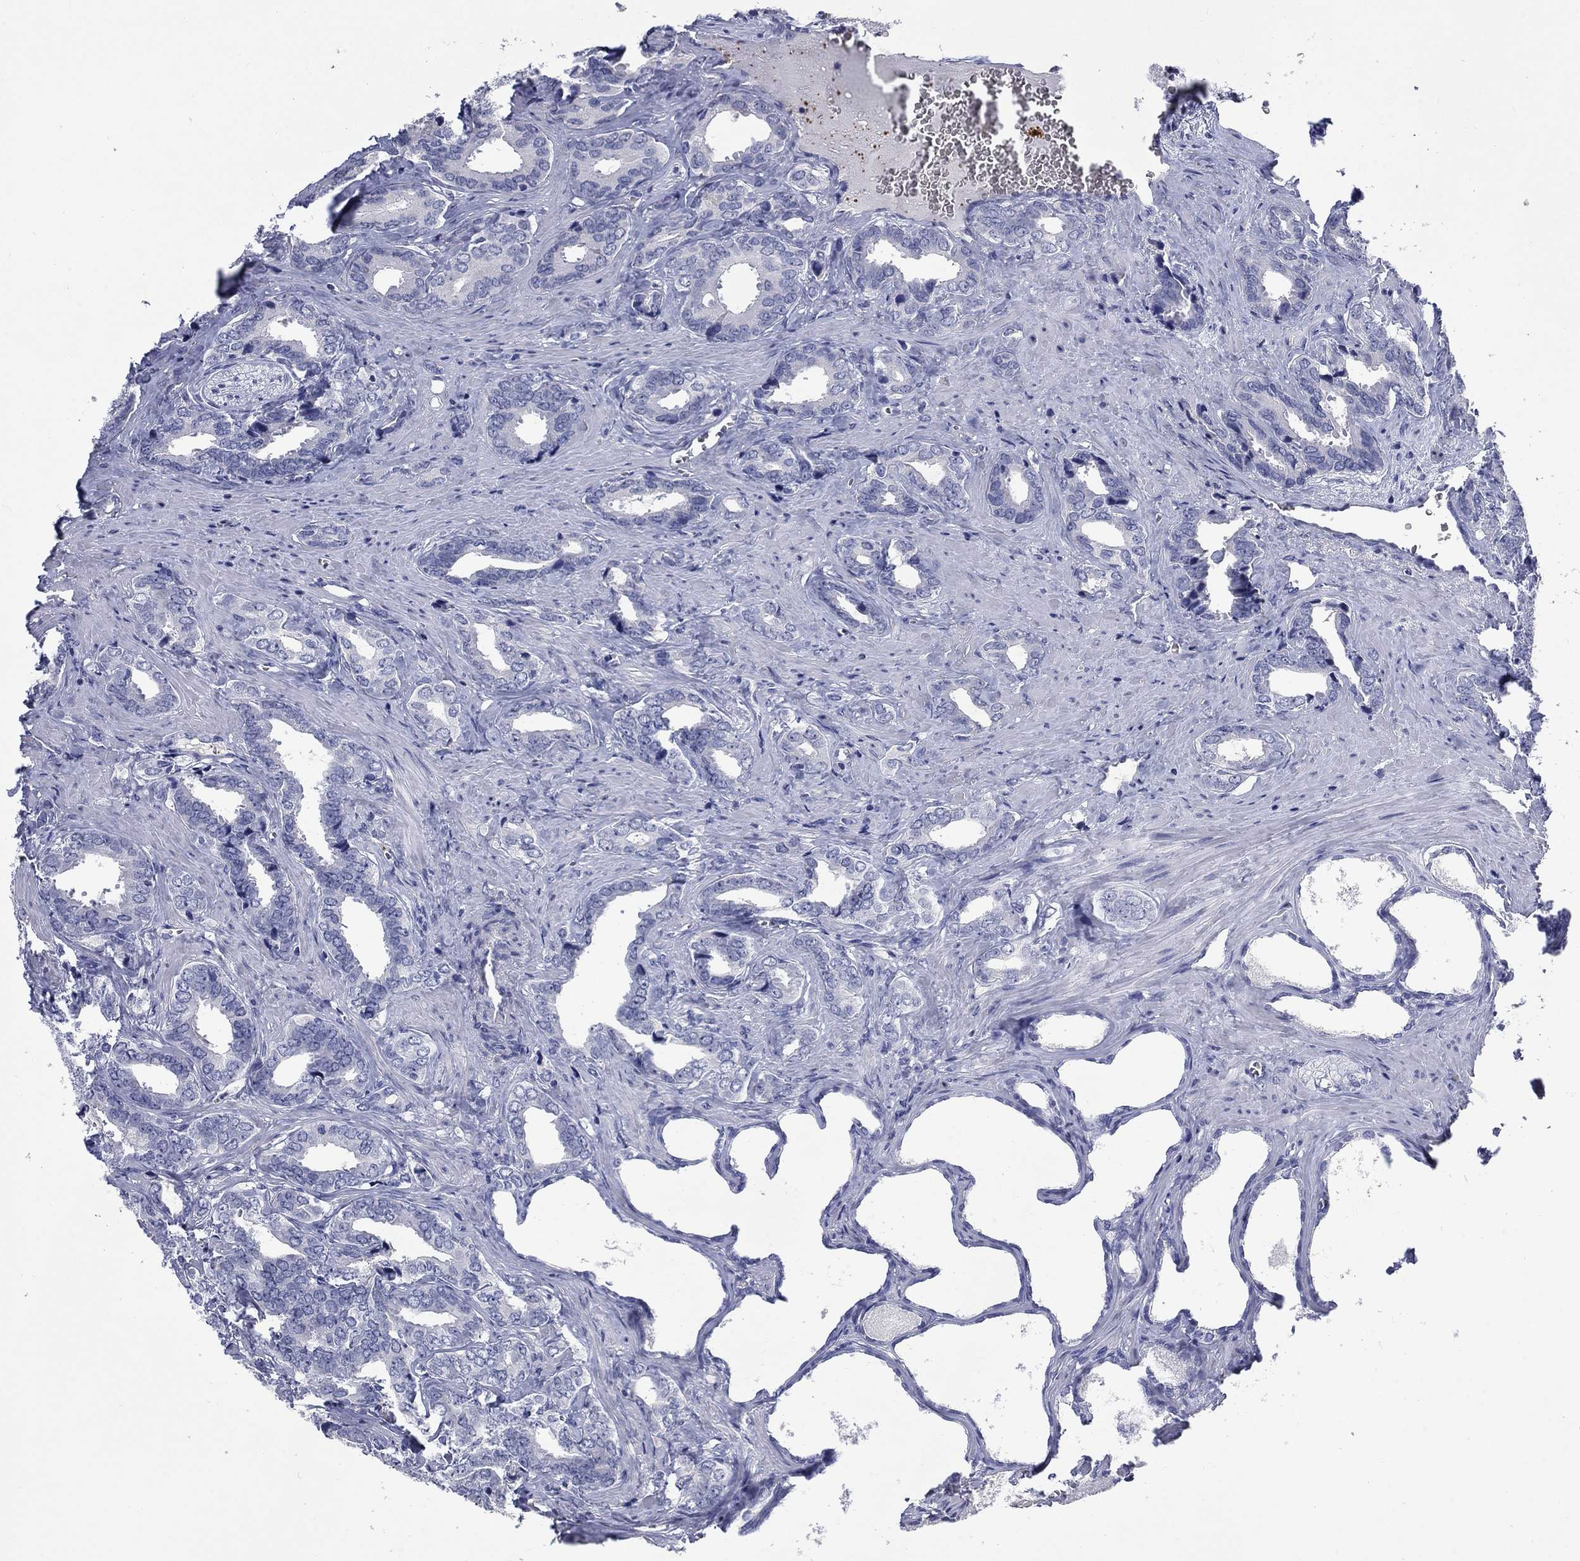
{"staining": {"intensity": "negative", "quantity": "none", "location": "none"}, "tissue": "prostate cancer", "cell_type": "Tumor cells", "image_type": "cancer", "snomed": [{"axis": "morphology", "description": "Adenocarcinoma, NOS"}, {"axis": "topography", "description": "Prostate"}], "caption": "Immunohistochemistry of adenocarcinoma (prostate) exhibits no staining in tumor cells.", "gene": "PLEK", "patient": {"sex": "male", "age": 66}}